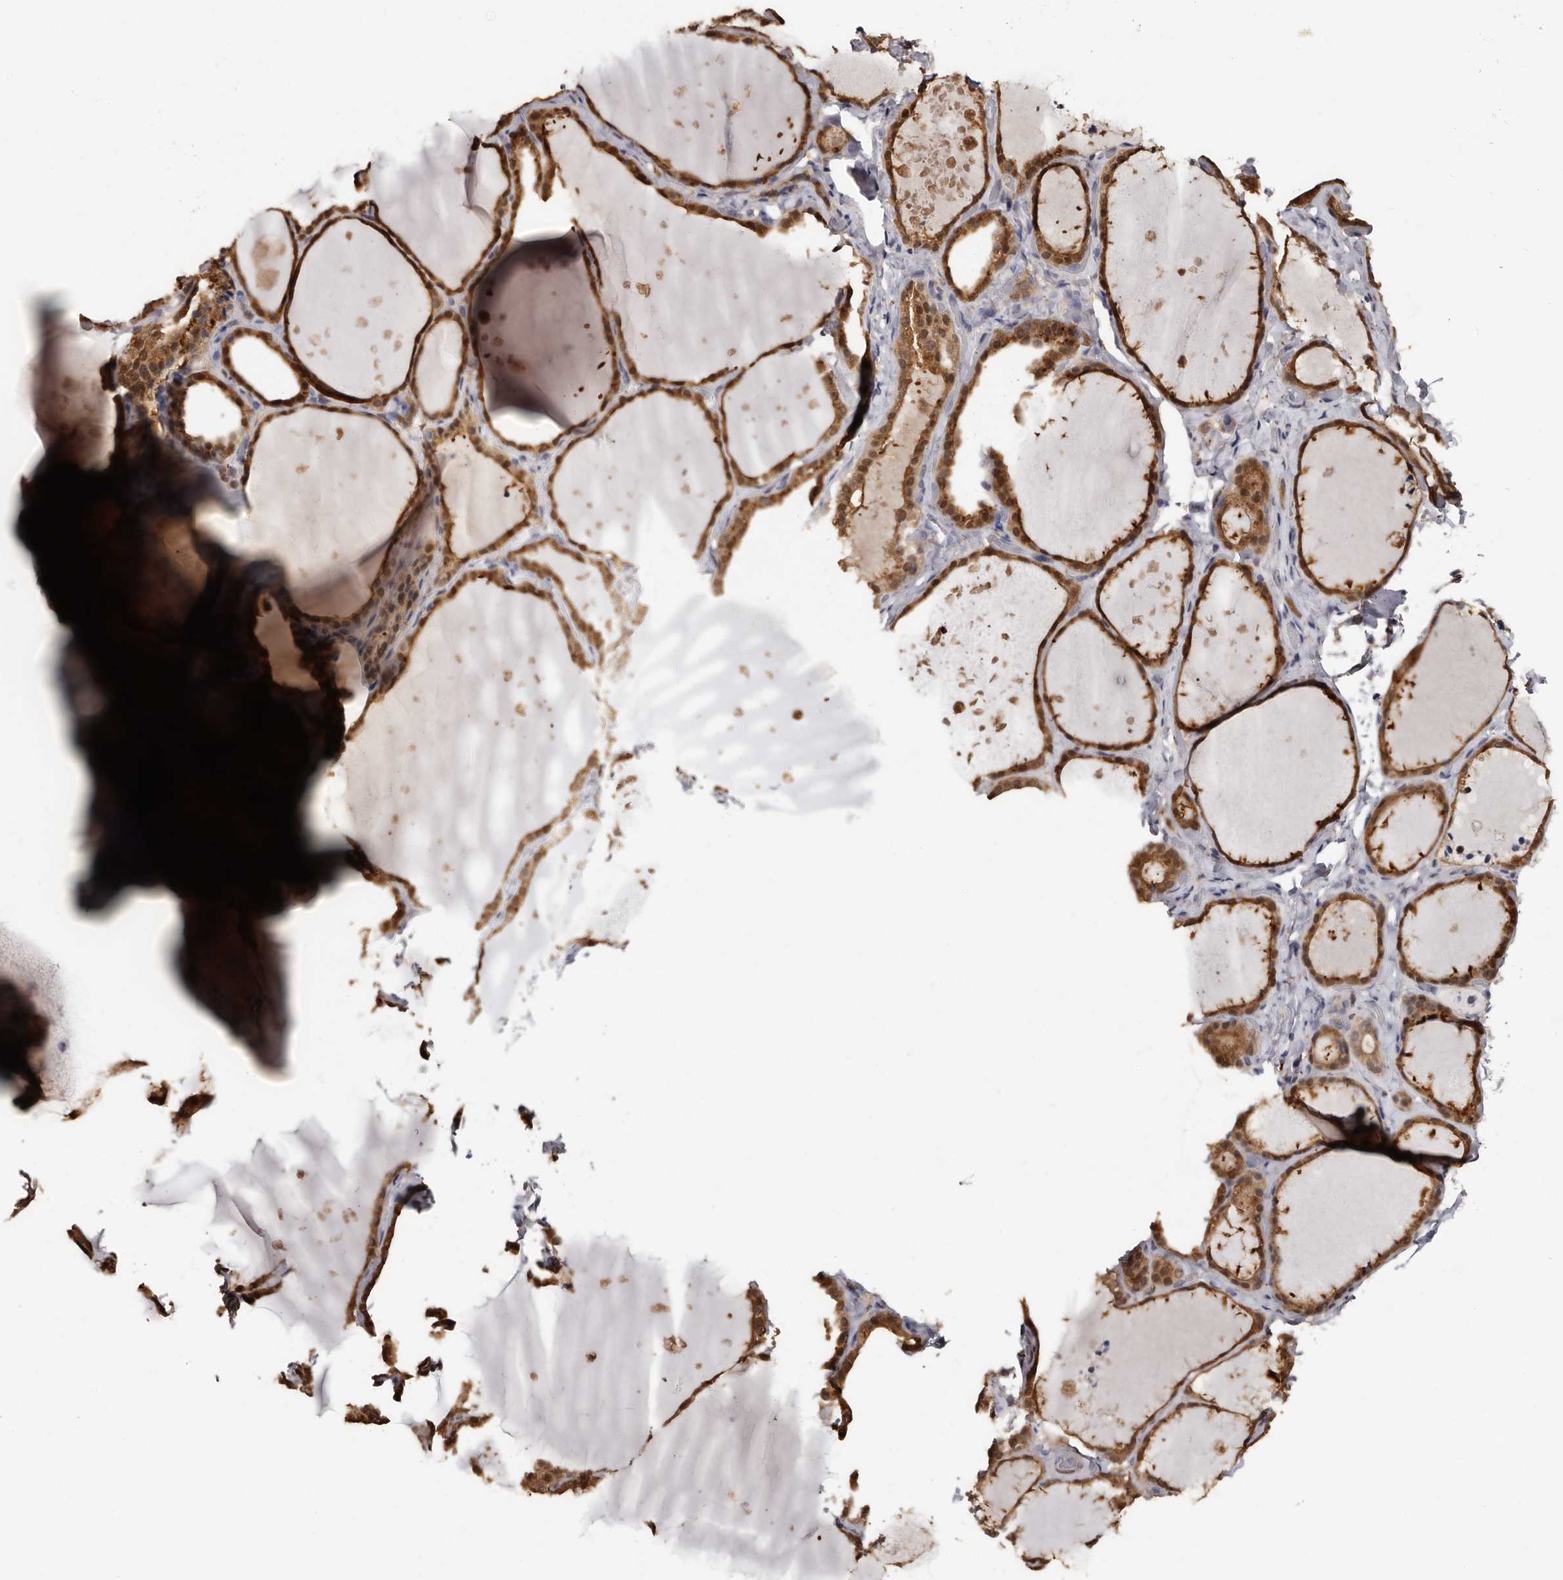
{"staining": {"intensity": "strong", "quantity": "25%-75%", "location": "cytoplasmic/membranous,nuclear"}, "tissue": "thyroid gland", "cell_type": "Glandular cells", "image_type": "normal", "snomed": [{"axis": "morphology", "description": "Normal tissue, NOS"}, {"axis": "topography", "description": "Thyroid gland"}], "caption": "A histopathology image of thyroid gland stained for a protein exhibits strong cytoplasmic/membranous,nuclear brown staining in glandular cells.", "gene": "DNPH1", "patient": {"sex": "female", "age": 44}}